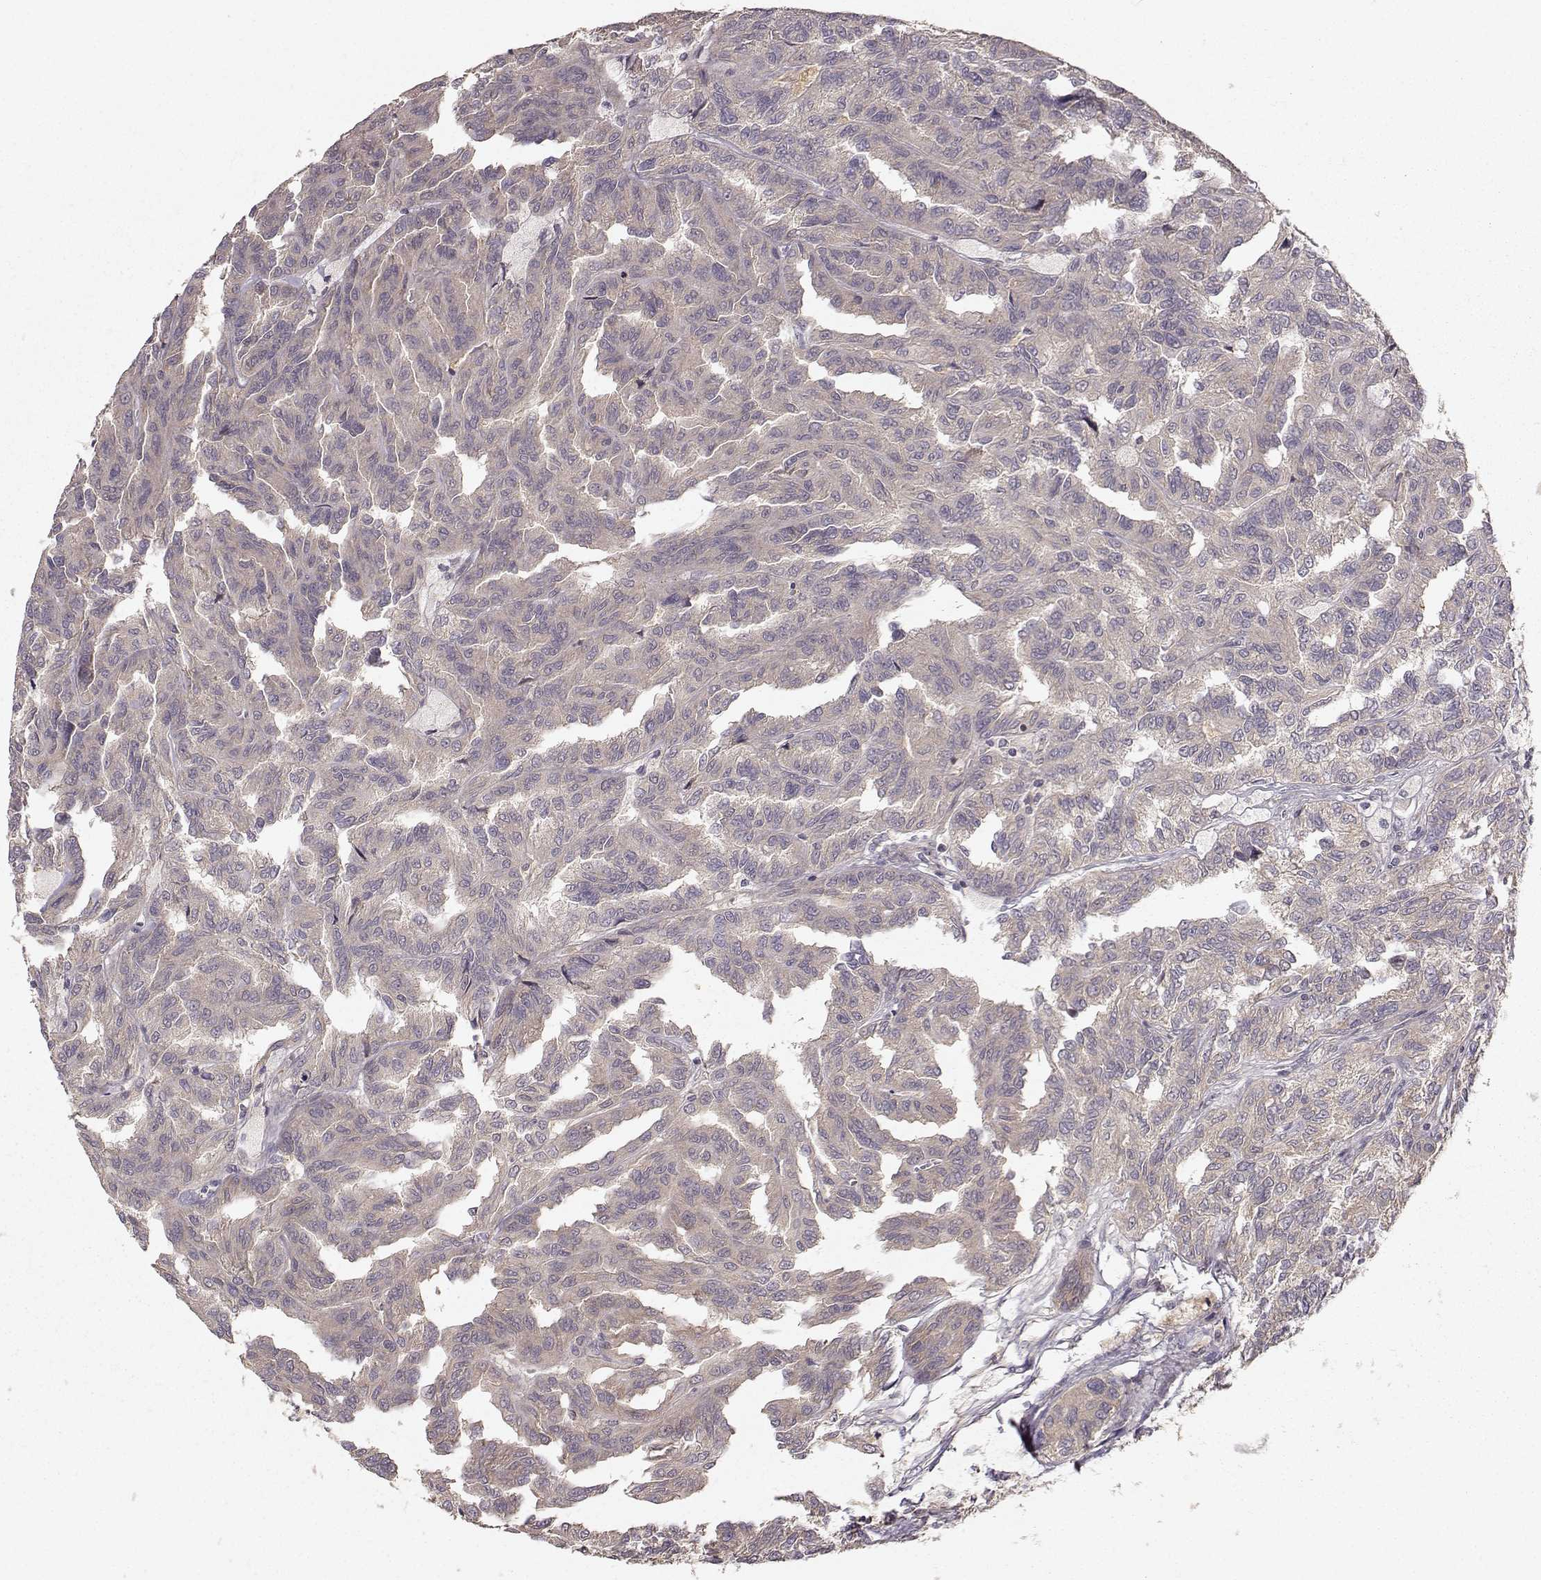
{"staining": {"intensity": "weak", "quantity": "<25%", "location": "cytoplasmic/membranous"}, "tissue": "renal cancer", "cell_type": "Tumor cells", "image_type": "cancer", "snomed": [{"axis": "morphology", "description": "Adenocarcinoma, NOS"}, {"axis": "topography", "description": "Kidney"}], "caption": "DAB immunohistochemical staining of human renal adenocarcinoma reveals no significant positivity in tumor cells.", "gene": "WNT6", "patient": {"sex": "male", "age": 79}}